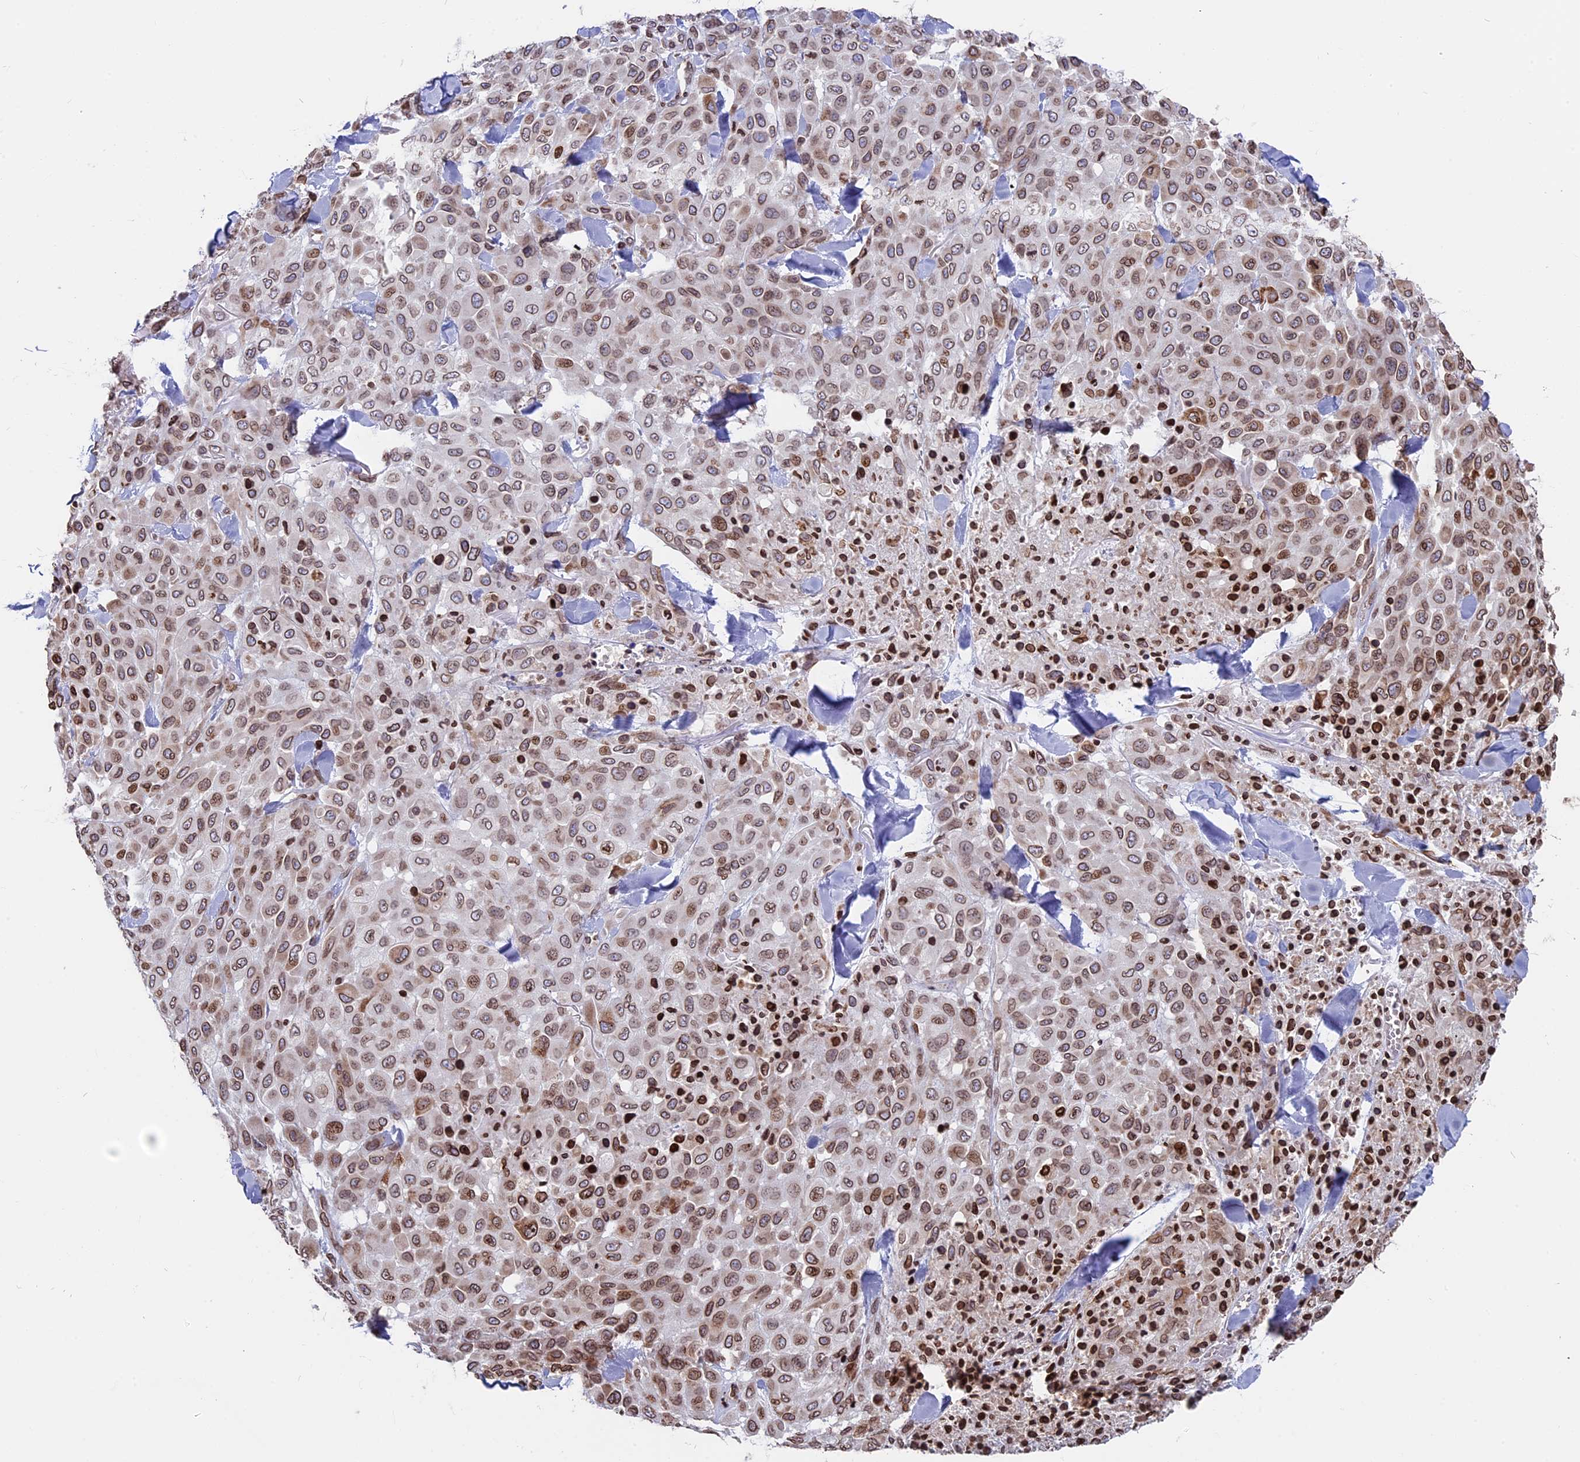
{"staining": {"intensity": "moderate", "quantity": "25%-75%", "location": "cytoplasmic/membranous,nuclear"}, "tissue": "melanoma", "cell_type": "Tumor cells", "image_type": "cancer", "snomed": [{"axis": "morphology", "description": "Malignant melanoma, Metastatic site"}, {"axis": "topography", "description": "Skin"}], "caption": "Melanoma stained for a protein reveals moderate cytoplasmic/membranous and nuclear positivity in tumor cells. Using DAB (3,3'-diaminobenzidine) (brown) and hematoxylin (blue) stains, captured at high magnification using brightfield microscopy.", "gene": "PTCHD4", "patient": {"sex": "female", "age": 81}}